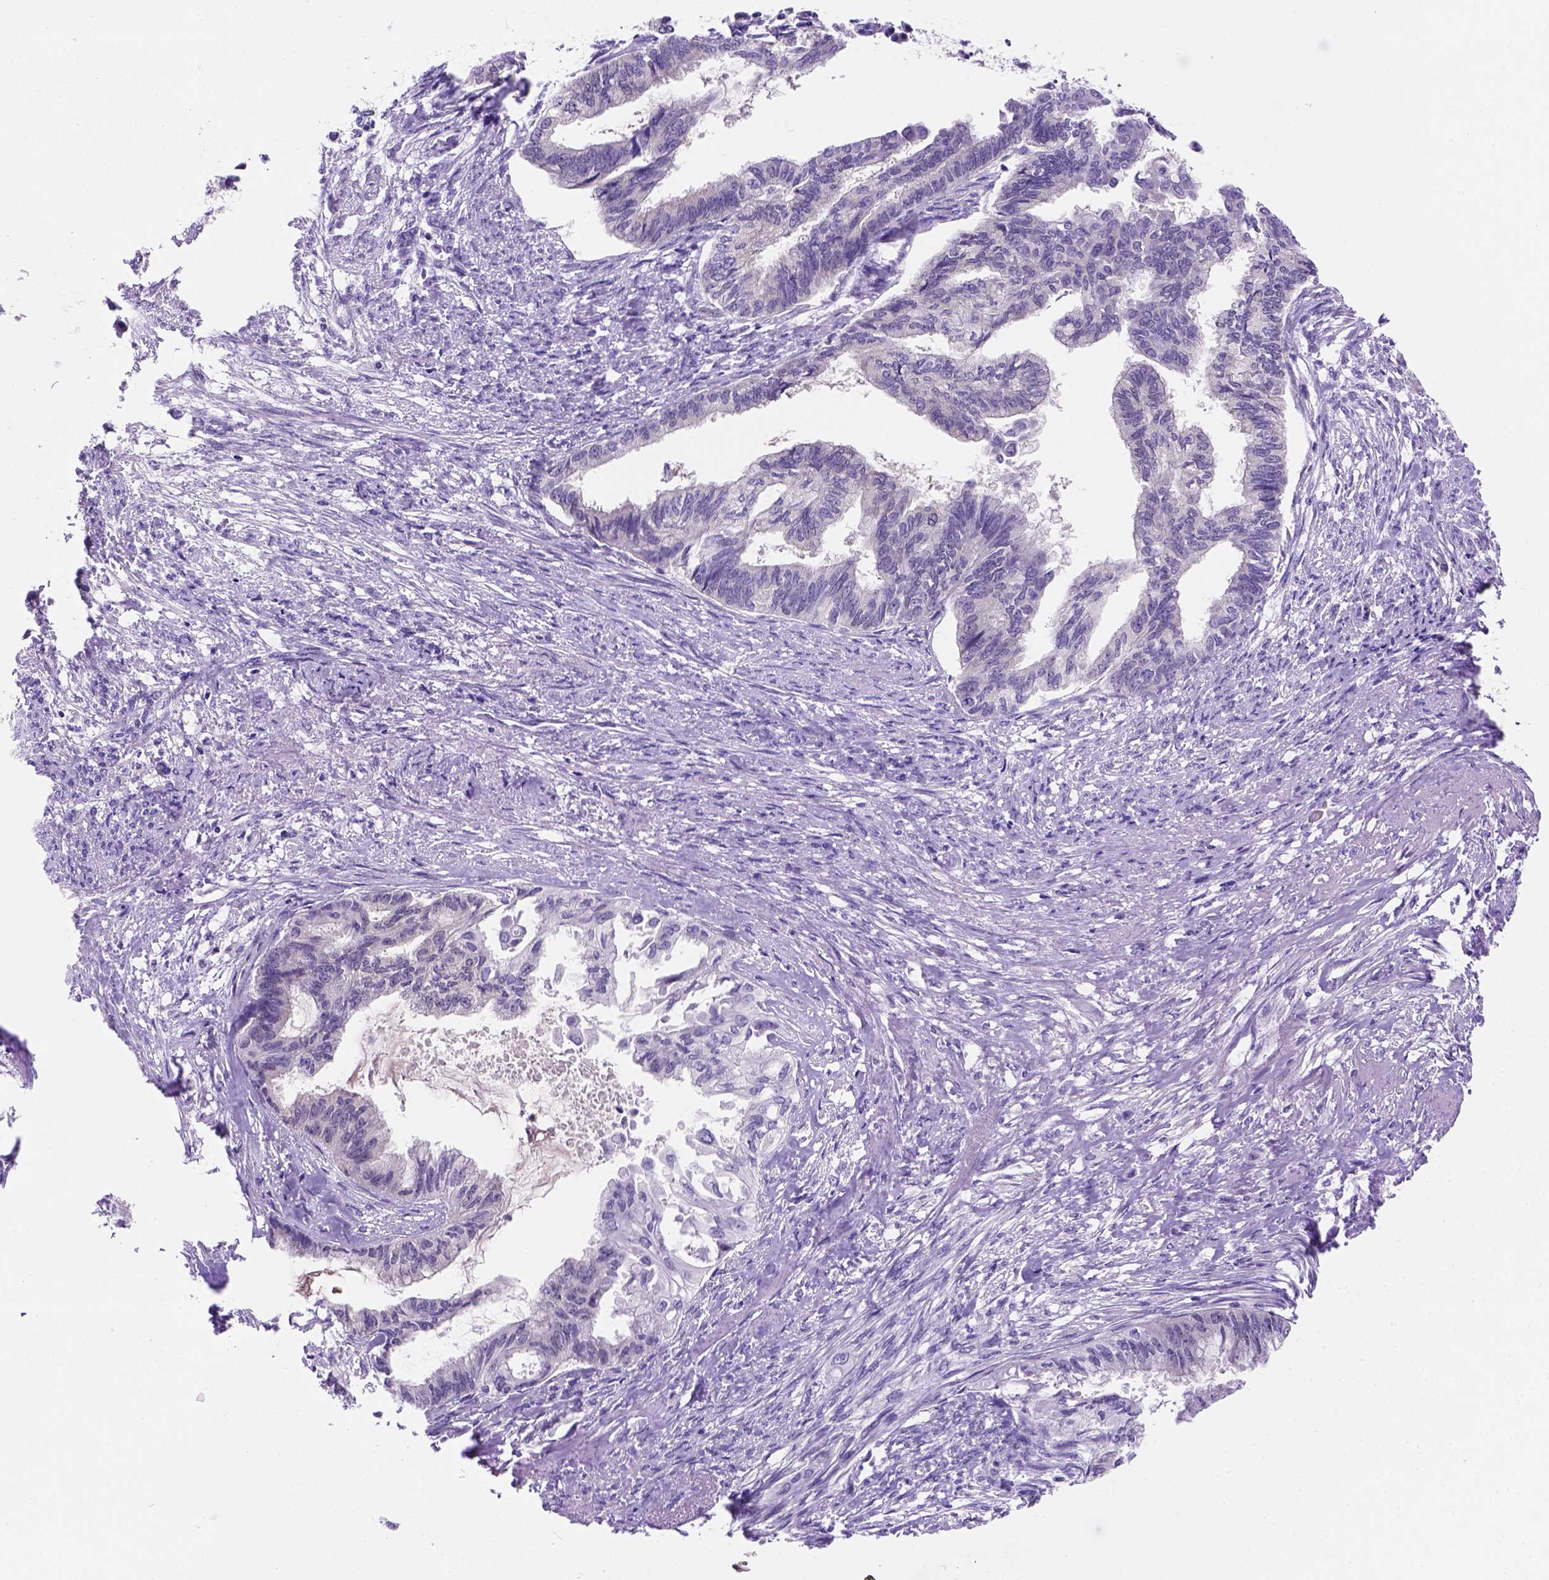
{"staining": {"intensity": "negative", "quantity": "none", "location": "none"}, "tissue": "endometrial cancer", "cell_type": "Tumor cells", "image_type": "cancer", "snomed": [{"axis": "morphology", "description": "Adenocarcinoma, NOS"}, {"axis": "topography", "description": "Endometrium"}], "caption": "Histopathology image shows no protein positivity in tumor cells of adenocarcinoma (endometrial) tissue.", "gene": "FAM81B", "patient": {"sex": "female", "age": 86}}